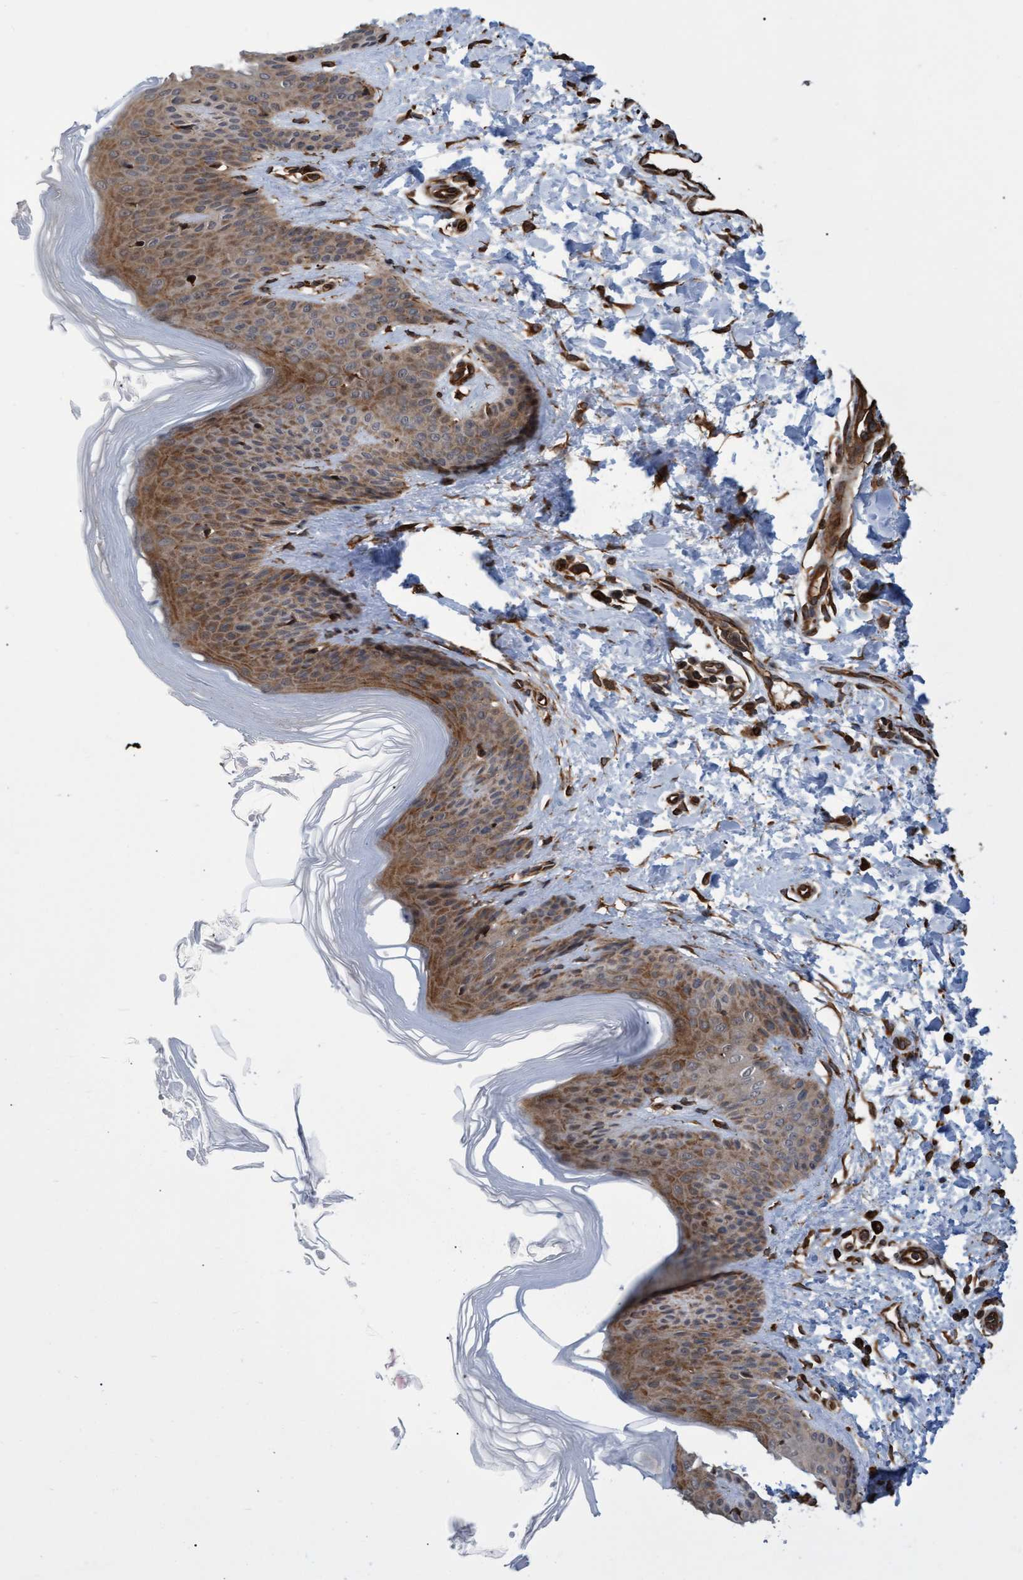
{"staining": {"intensity": "strong", "quantity": ">75%", "location": "cytoplasmic/membranous"}, "tissue": "skin", "cell_type": "Fibroblasts", "image_type": "normal", "snomed": [{"axis": "morphology", "description": "Normal tissue, NOS"}, {"axis": "morphology", "description": "Malignant melanoma, Metastatic site"}, {"axis": "topography", "description": "Skin"}], "caption": "Immunohistochemical staining of normal human skin displays strong cytoplasmic/membranous protein expression in about >75% of fibroblasts. The protein of interest is shown in brown color, while the nuclei are stained blue.", "gene": "TNFRSF10B", "patient": {"sex": "male", "age": 41}}